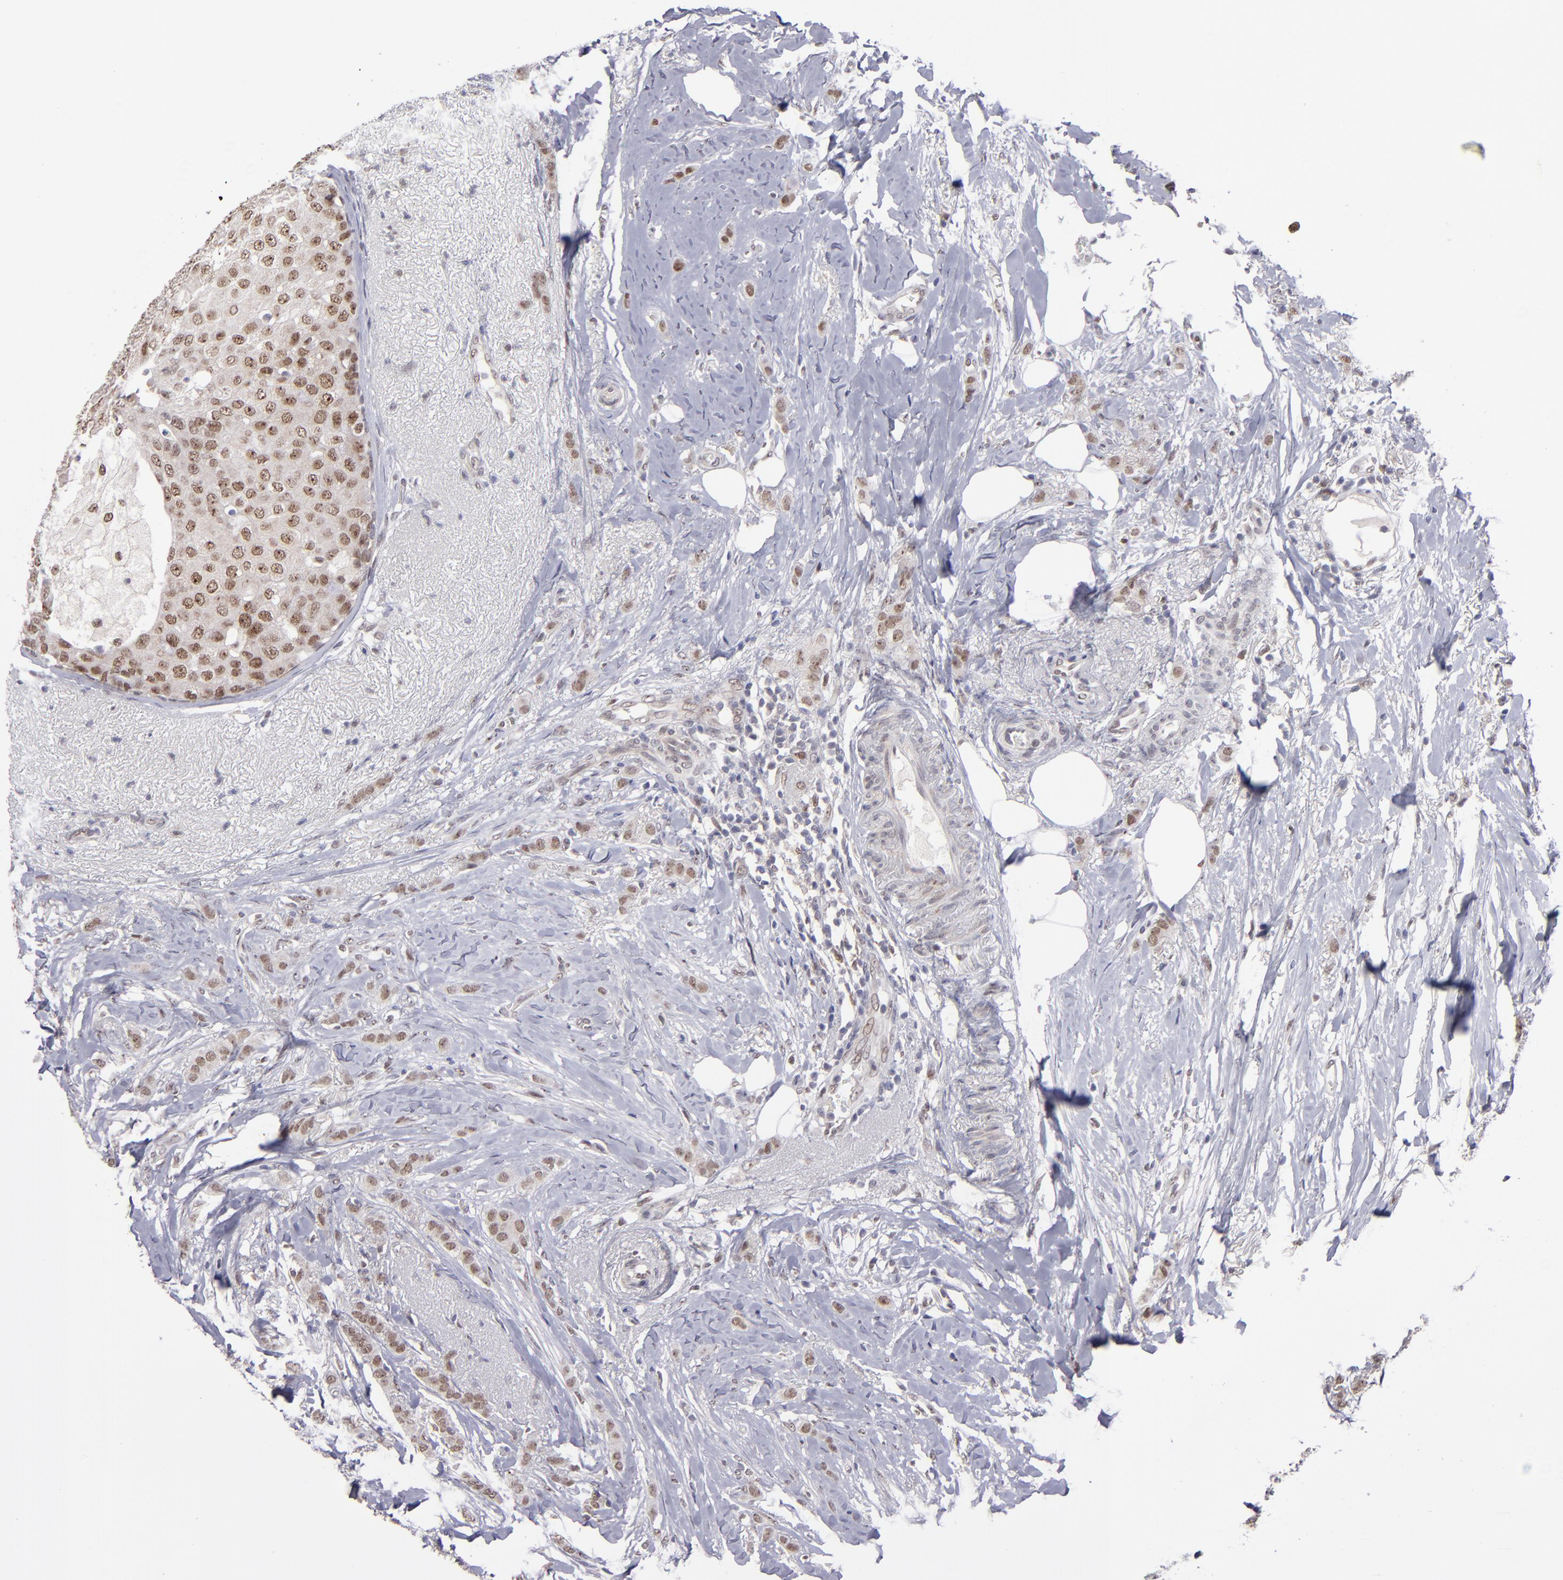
{"staining": {"intensity": "moderate", "quantity": ">75%", "location": "nuclear"}, "tissue": "breast cancer", "cell_type": "Tumor cells", "image_type": "cancer", "snomed": [{"axis": "morphology", "description": "Lobular carcinoma"}, {"axis": "topography", "description": "Breast"}], "caption": "Immunohistochemistry (IHC) histopathology image of neoplastic tissue: human lobular carcinoma (breast) stained using immunohistochemistry demonstrates medium levels of moderate protein expression localized specifically in the nuclear of tumor cells, appearing as a nuclear brown color.", "gene": "RREB1", "patient": {"sex": "female", "age": 55}}